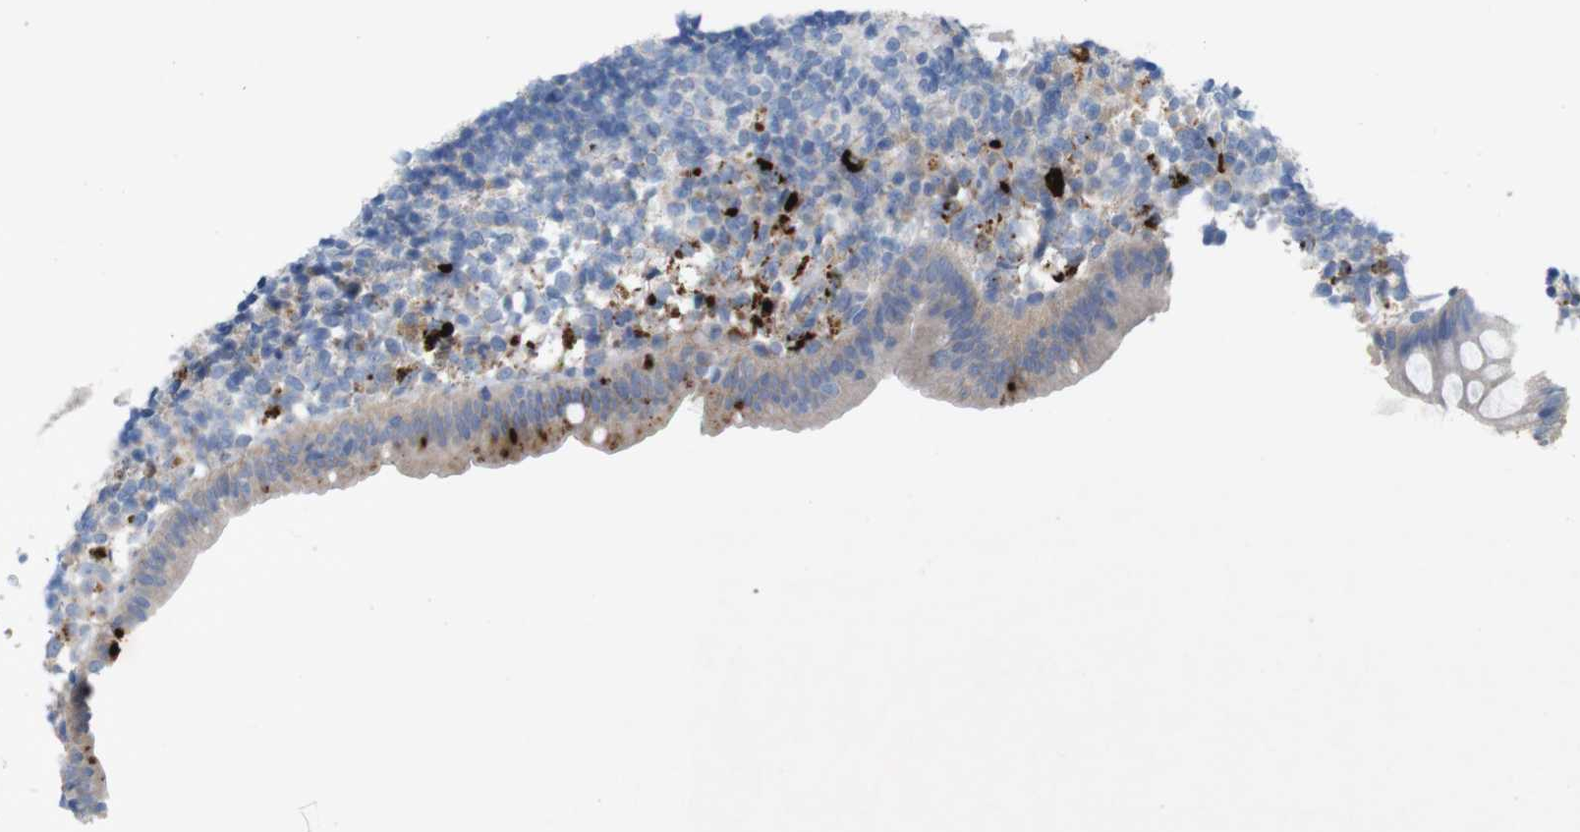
{"staining": {"intensity": "weak", "quantity": "25%-75%", "location": "cytoplasmic/membranous"}, "tissue": "appendix", "cell_type": "Glandular cells", "image_type": "normal", "snomed": [{"axis": "morphology", "description": "Normal tissue, NOS"}, {"axis": "topography", "description": "Appendix"}], "caption": "Protein analysis of unremarkable appendix shows weak cytoplasmic/membranous staining in about 25%-75% of glandular cells. The staining was performed using DAB (3,3'-diaminobenzidine) to visualize the protein expression in brown, while the nuclei were stained in blue with hematoxylin (Magnification: 20x).", "gene": "TSPAN14", "patient": {"sex": "female", "age": 20}}